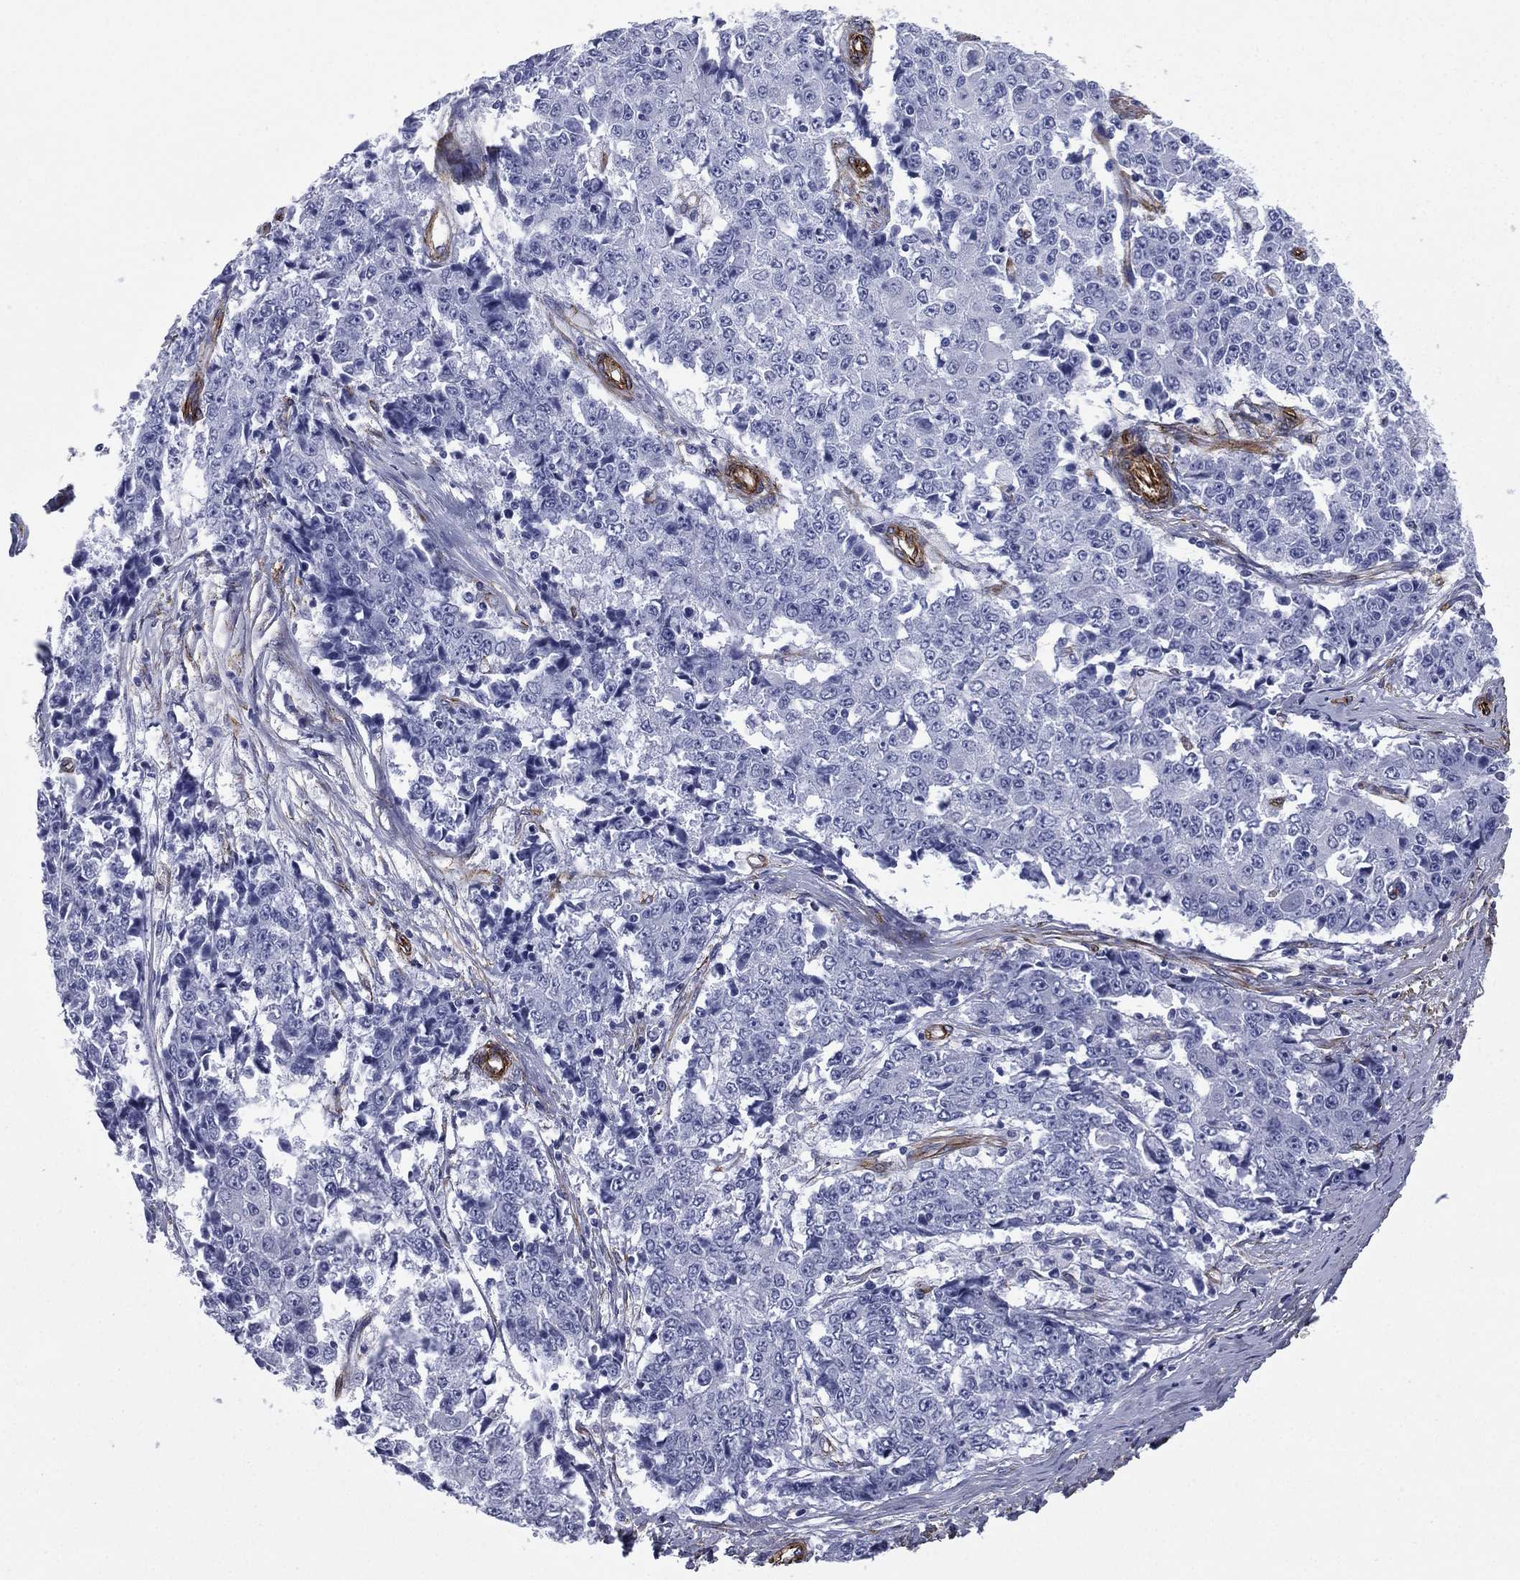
{"staining": {"intensity": "negative", "quantity": "none", "location": "none"}, "tissue": "ovarian cancer", "cell_type": "Tumor cells", "image_type": "cancer", "snomed": [{"axis": "morphology", "description": "Carcinoma, endometroid"}, {"axis": "topography", "description": "Ovary"}], "caption": "Immunohistochemical staining of ovarian endometroid carcinoma exhibits no significant positivity in tumor cells.", "gene": "CAVIN3", "patient": {"sex": "female", "age": 42}}